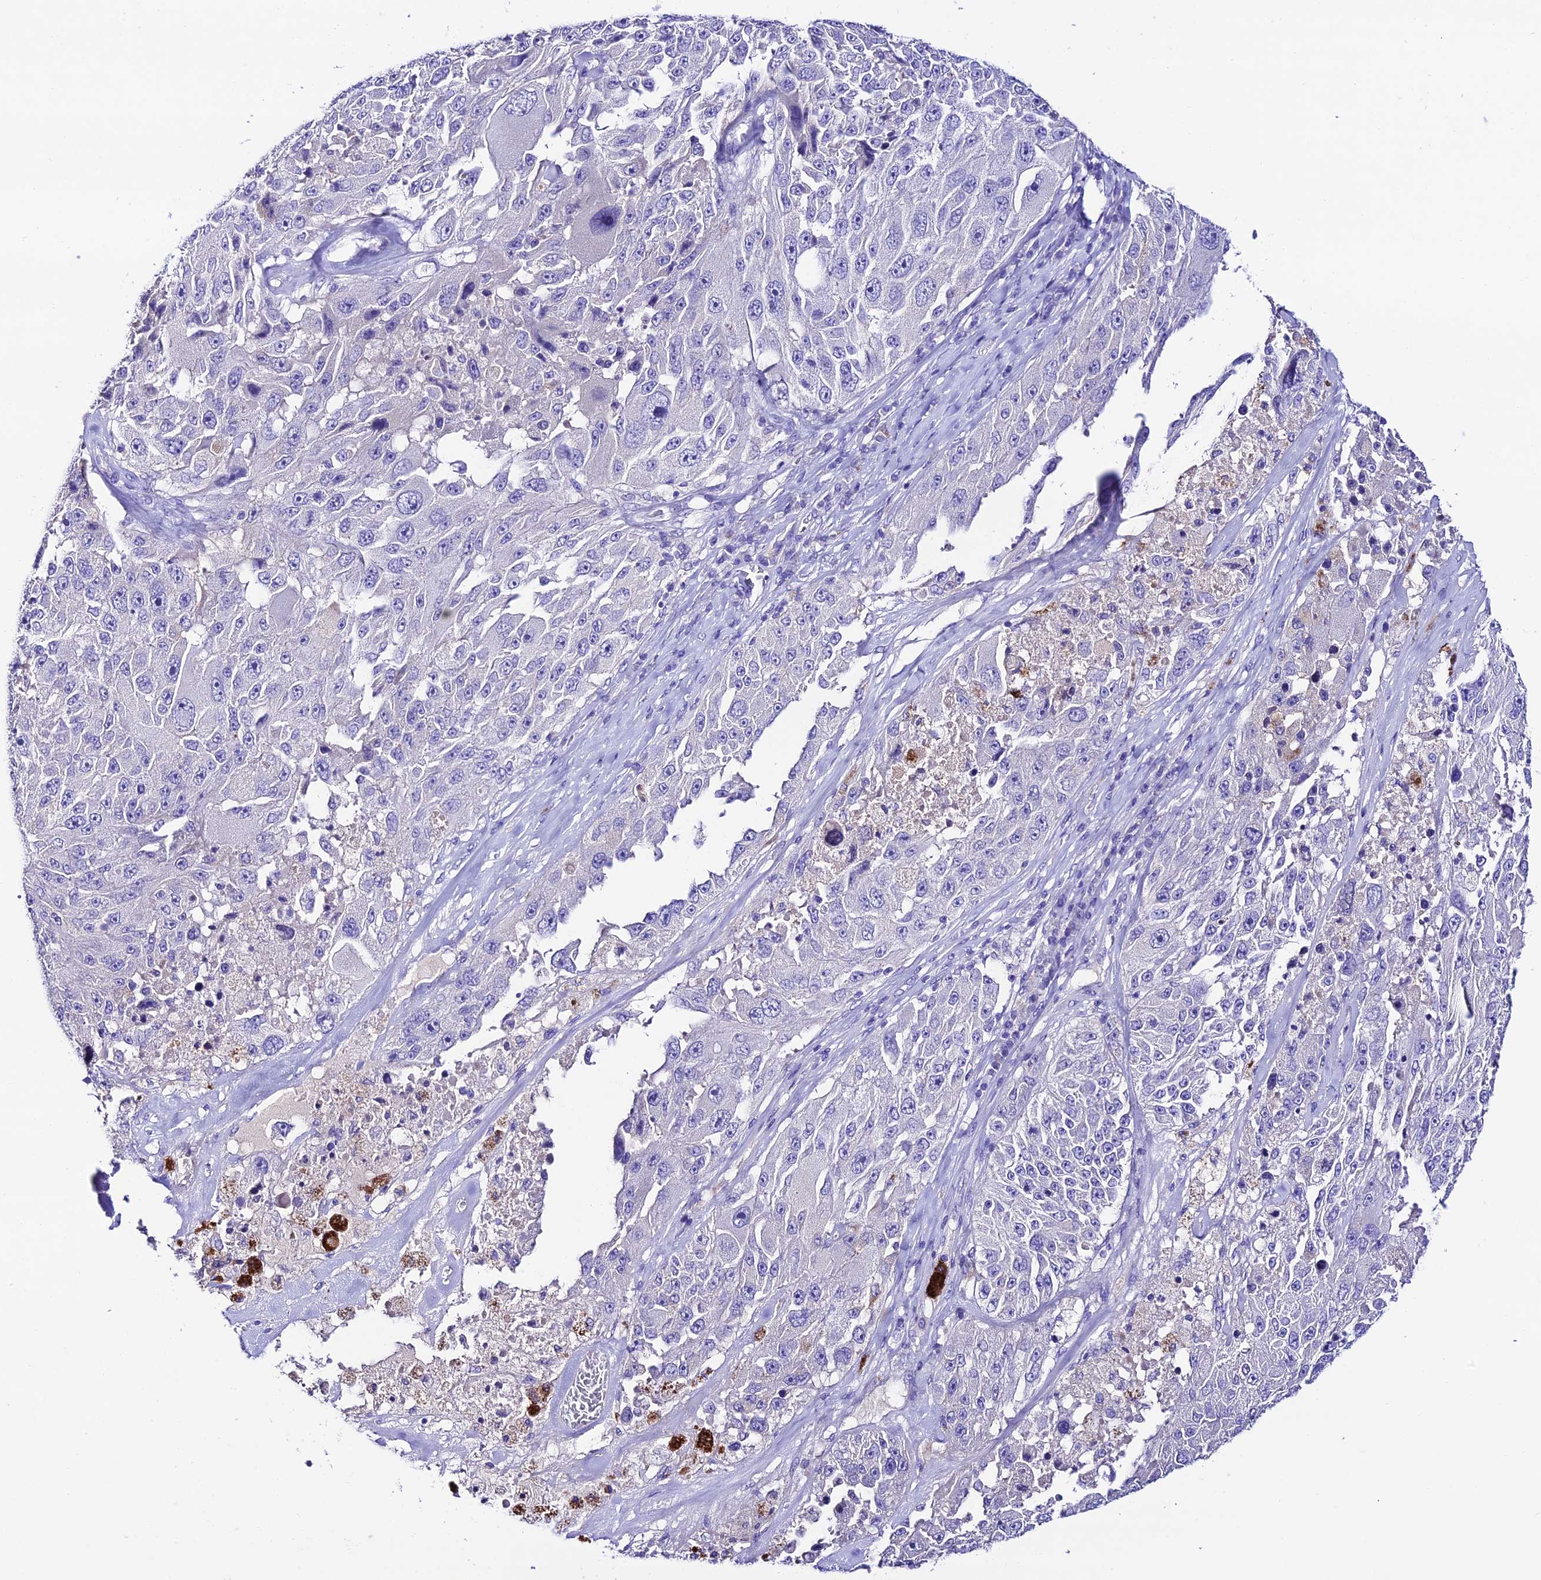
{"staining": {"intensity": "negative", "quantity": "none", "location": "none"}, "tissue": "melanoma", "cell_type": "Tumor cells", "image_type": "cancer", "snomed": [{"axis": "morphology", "description": "Malignant melanoma, Metastatic site"}, {"axis": "topography", "description": "Lymph node"}], "caption": "Tumor cells show no significant protein expression in melanoma.", "gene": "NLRP6", "patient": {"sex": "male", "age": 62}}